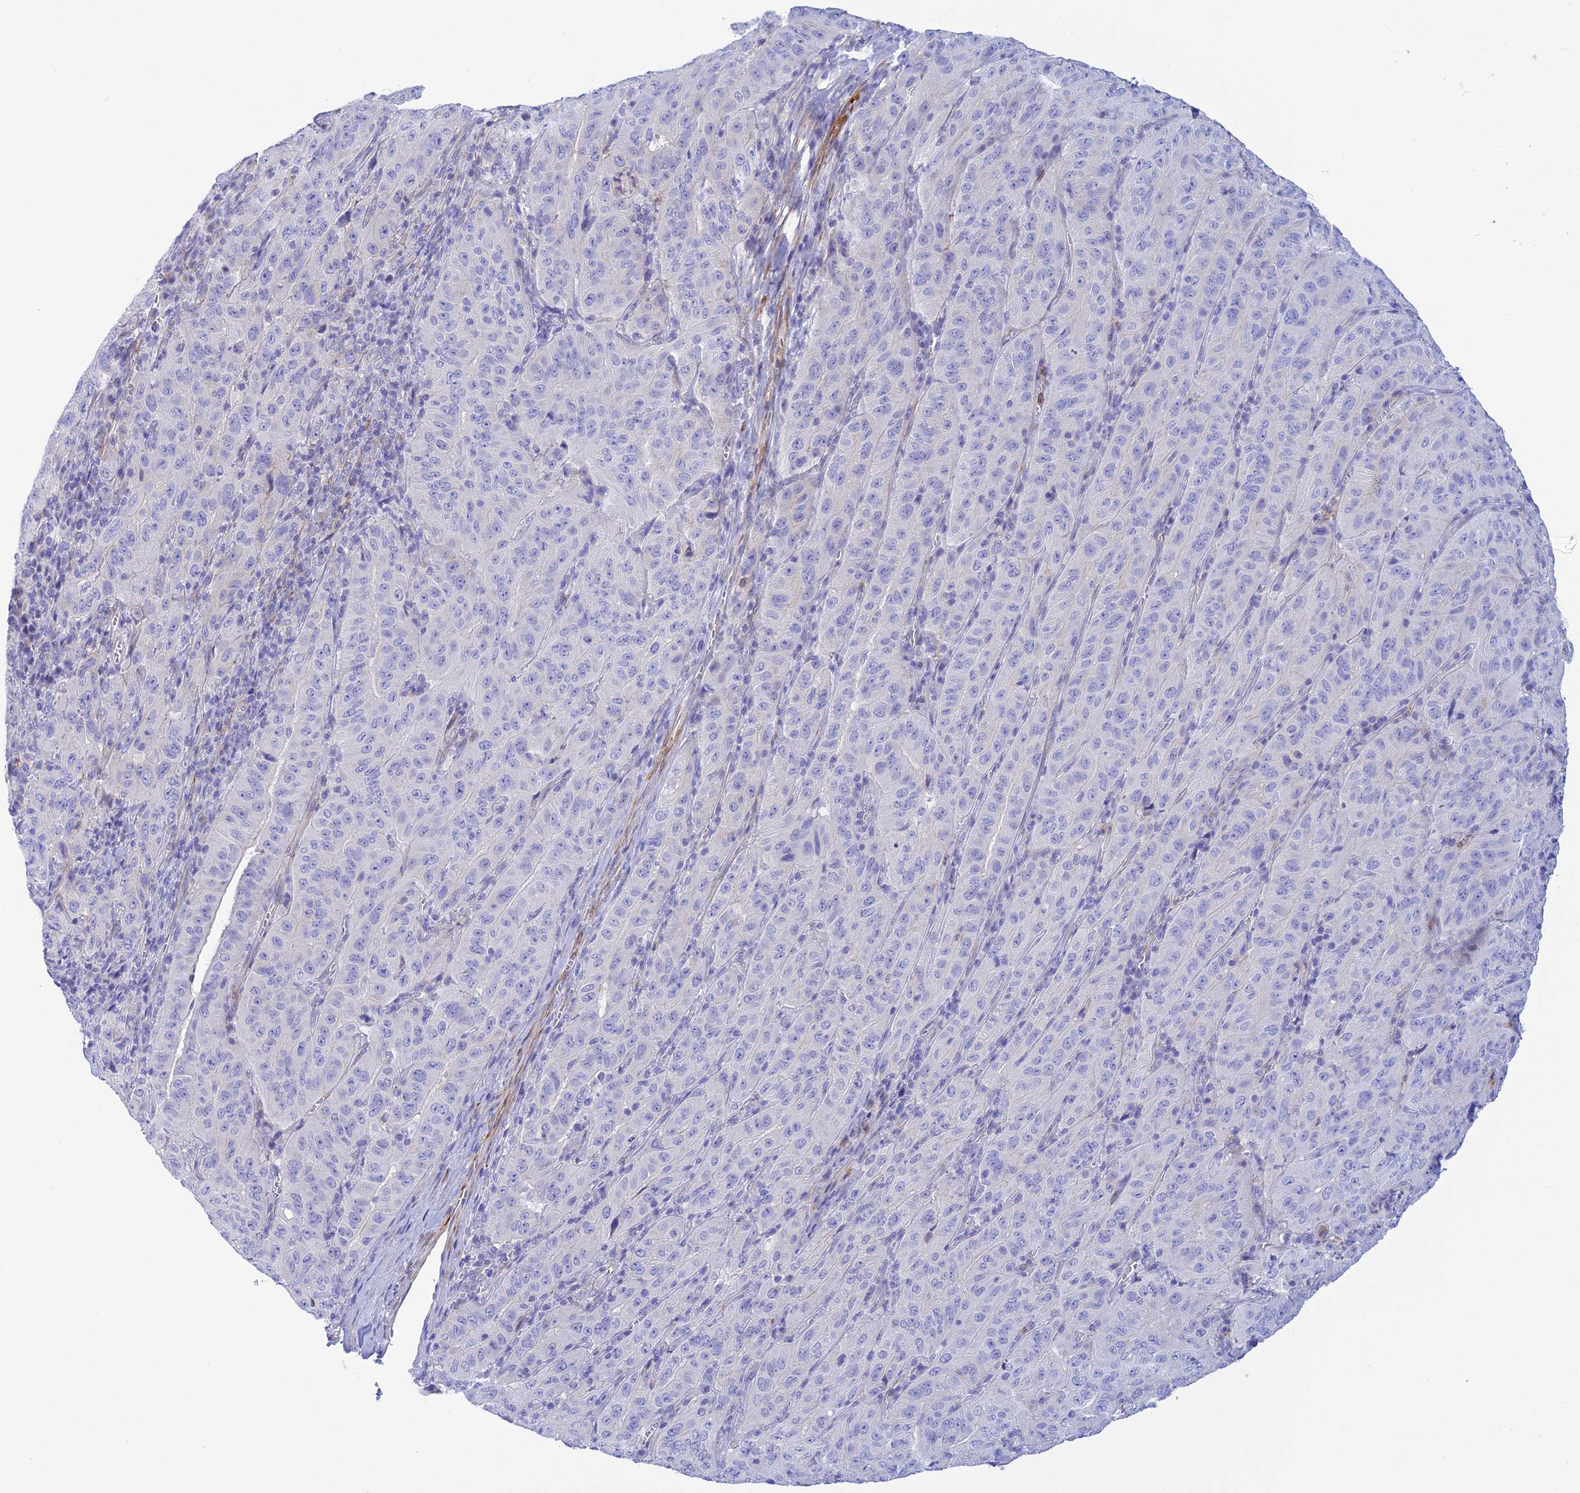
{"staining": {"intensity": "negative", "quantity": "none", "location": "none"}, "tissue": "pancreatic cancer", "cell_type": "Tumor cells", "image_type": "cancer", "snomed": [{"axis": "morphology", "description": "Adenocarcinoma, NOS"}, {"axis": "topography", "description": "Pancreas"}], "caption": "Protein analysis of pancreatic adenocarcinoma reveals no significant staining in tumor cells. (Stains: DAB immunohistochemistry with hematoxylin counter stain, Microscopy: brightfield microscopy at high magnification).", "gene": "ZDHHC16", "patient": {"sex": "male", "age": 63}}